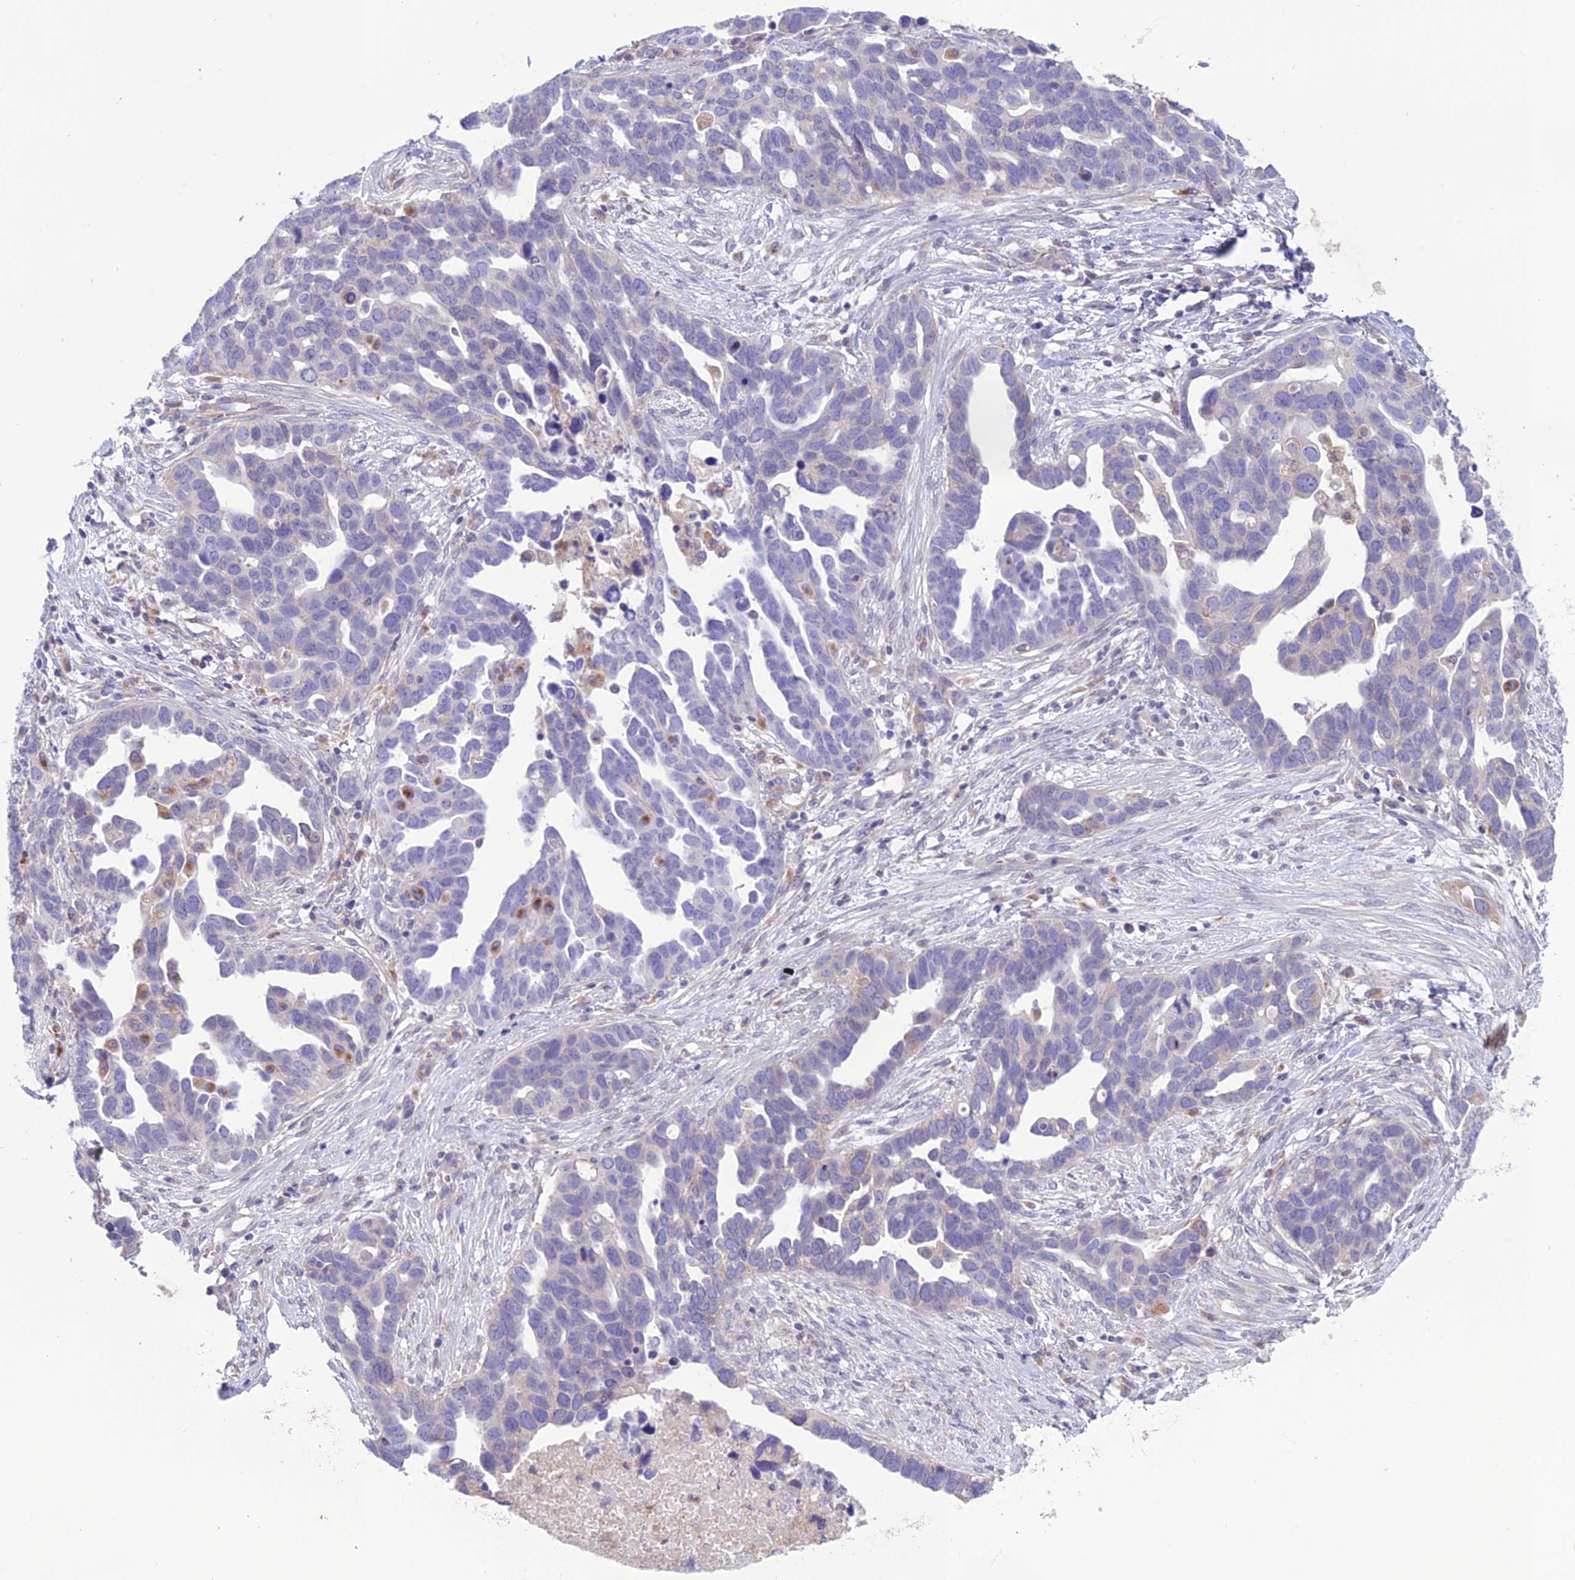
{"staining": {"intensity": "negative", "quantity": "none", "location": "none"}, "tissue": "ovarian cancer", "cell_type": "Tumor cells", "image_type": "cancer", "snomed": [{"axis": "morphology", "description": "Cystadenocarcinoma, serous, NOS"}, {"axis": "topography", "description": "Ovary"}], "caption": "High power microscopy image of an immunohistochemistry (IHC) photomicrograph of serous cystadenocarcinoma (ovarian), revealing no significant expression in tumor cells.", "gene": "CLCN7", "patient": {"sex": "female", "age": 54}}